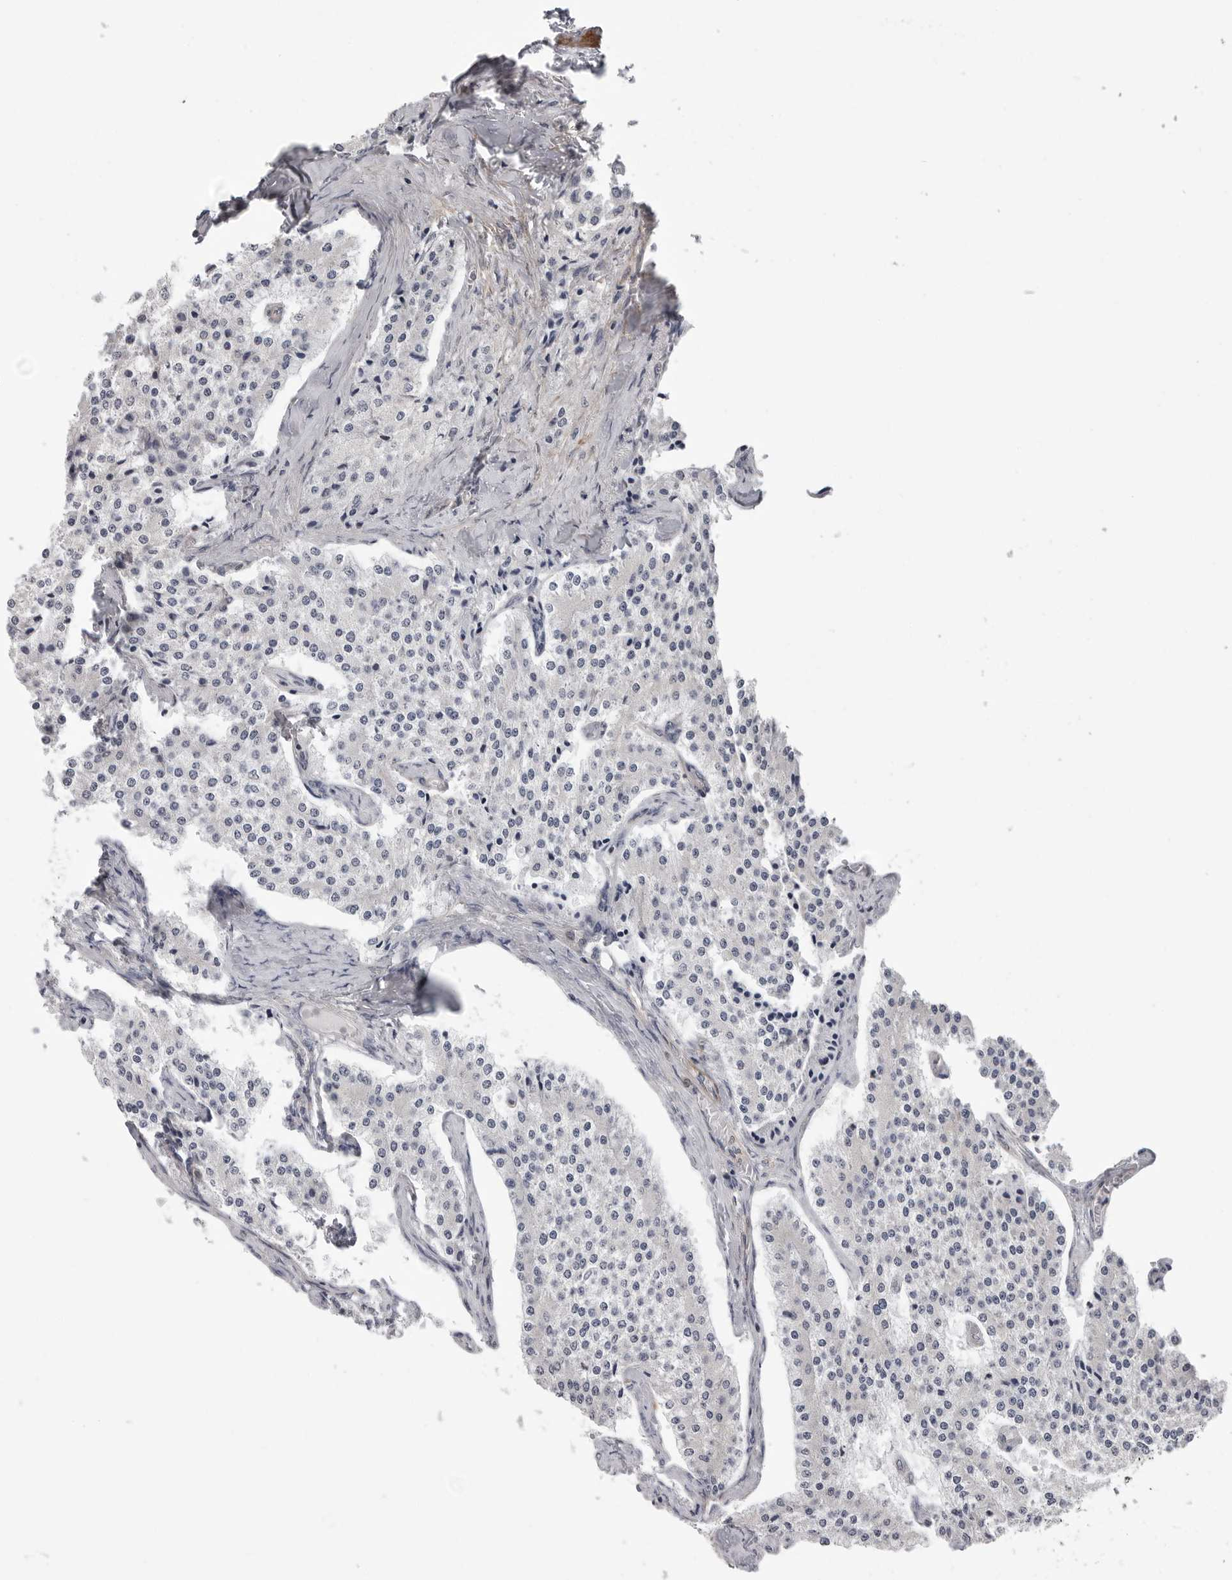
{"staining": {"intensity": "negative", "quantity": "none", "location": "none"}, "tissue": "carcinoid", "cell_type": "Tumor cells", "image_type": "cancer", "snomed": [{"axis": "morphology", "description": "Carcinoid, malignant, NOS"}, {"axis": "topography", "description": "Colon"}], "caption": "Tumor cells show no significant staining in carcinoid. (IHC, brightfield microscopy, high magnification).", "gene": "SCP2", "patient": {"sex": "female", "age": 52}}